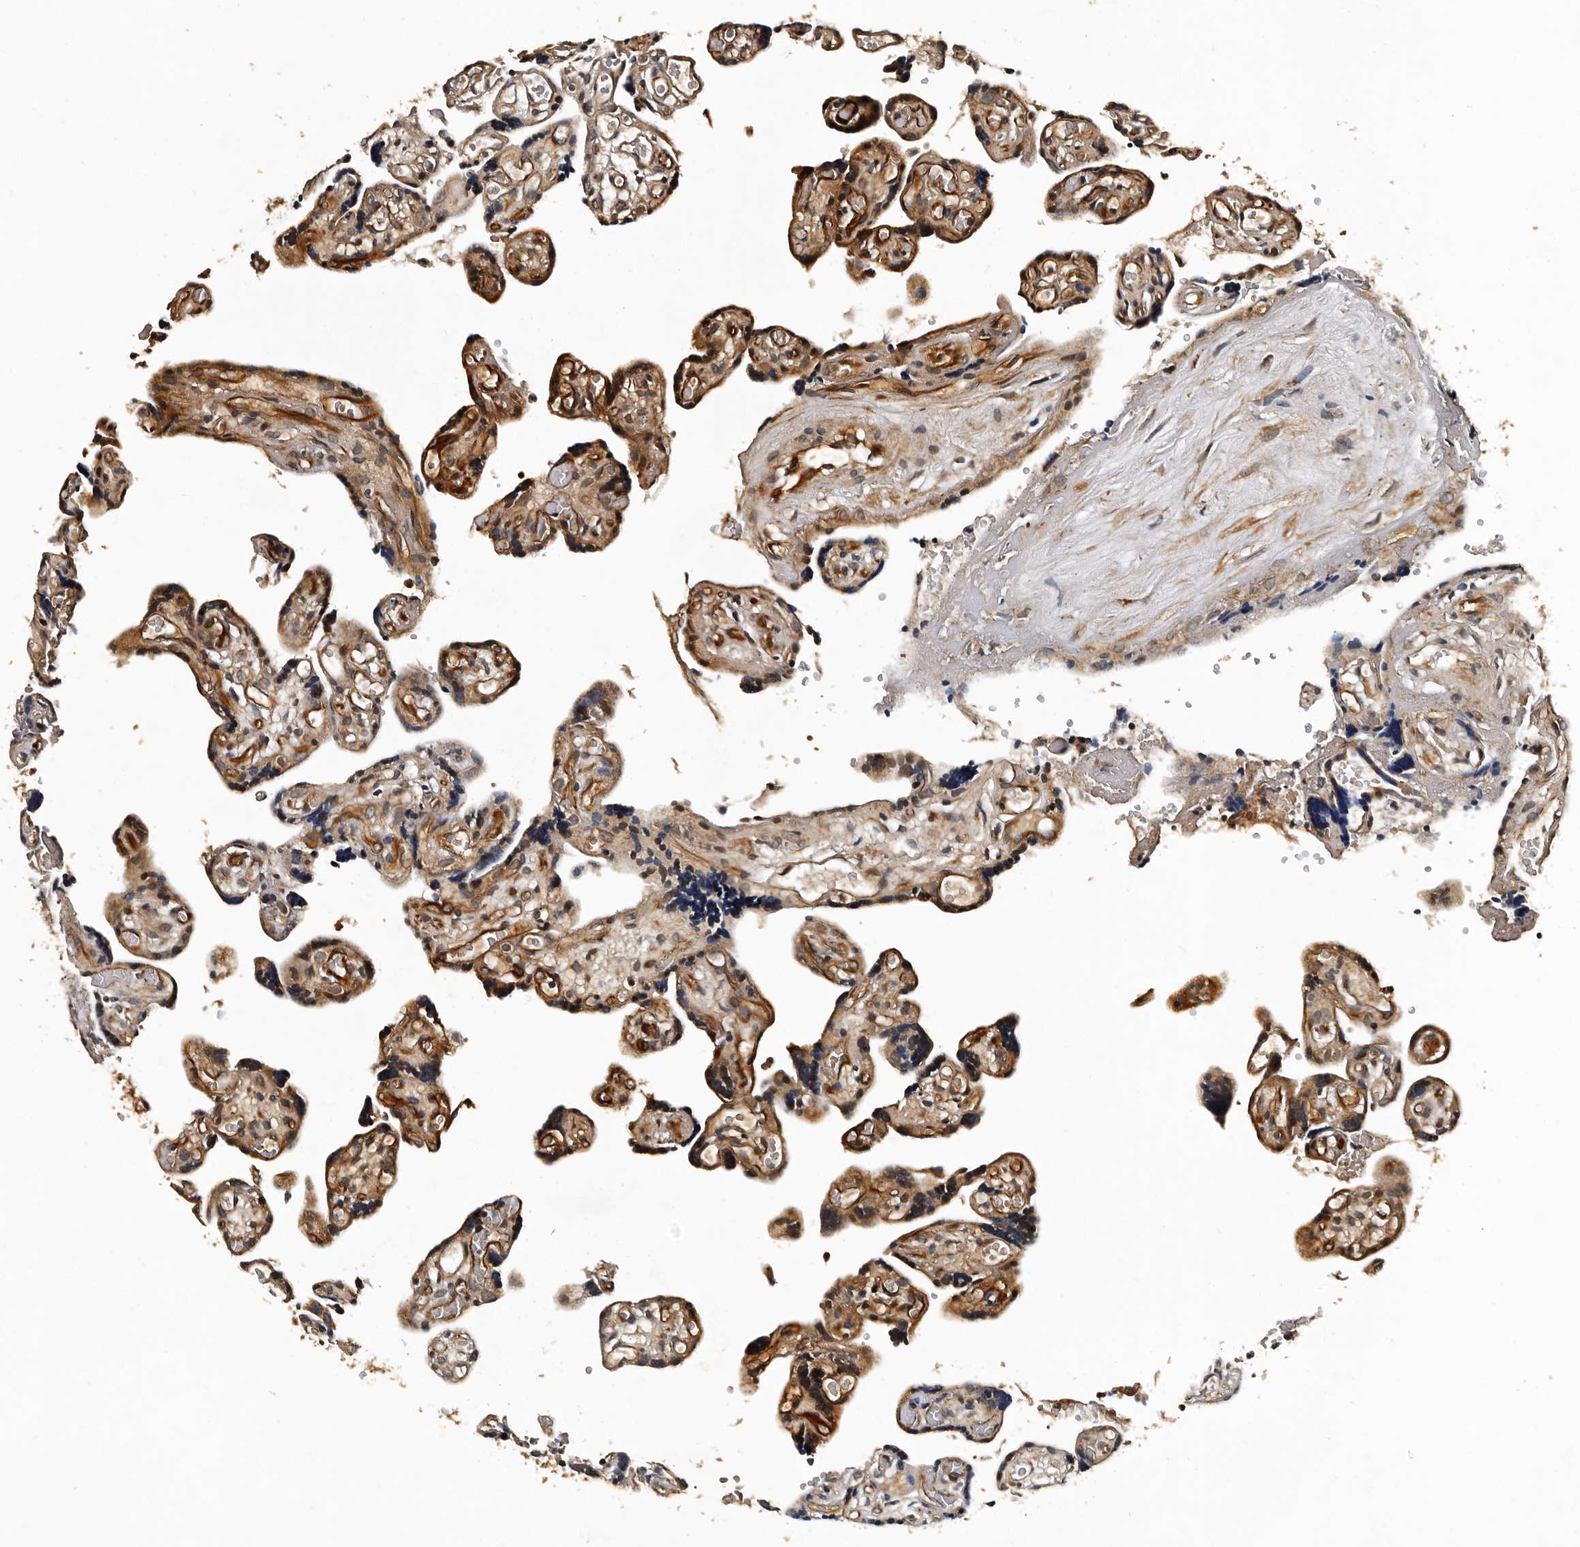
{"staining": {"intensity": "moderate", "quantity": ">75%", "location": "cytoplasmic/membranous"}, "tissue": "placenta", "cell_type": "Decidual cells", "image_type": "normal", "snomed": [{"axis": "morphology", "description": "Normal tissue, NOS"}, {"axis": "topography", "description": "Placenta"}], "caption": "Immunohistochemical staining of normal human placenta displays medium levels of moderate cytoplasmic/membranous positivity in about >75% of decidual cells.", "gene": "CPNE3", "patient": {"sex": "female", "age": 30}}